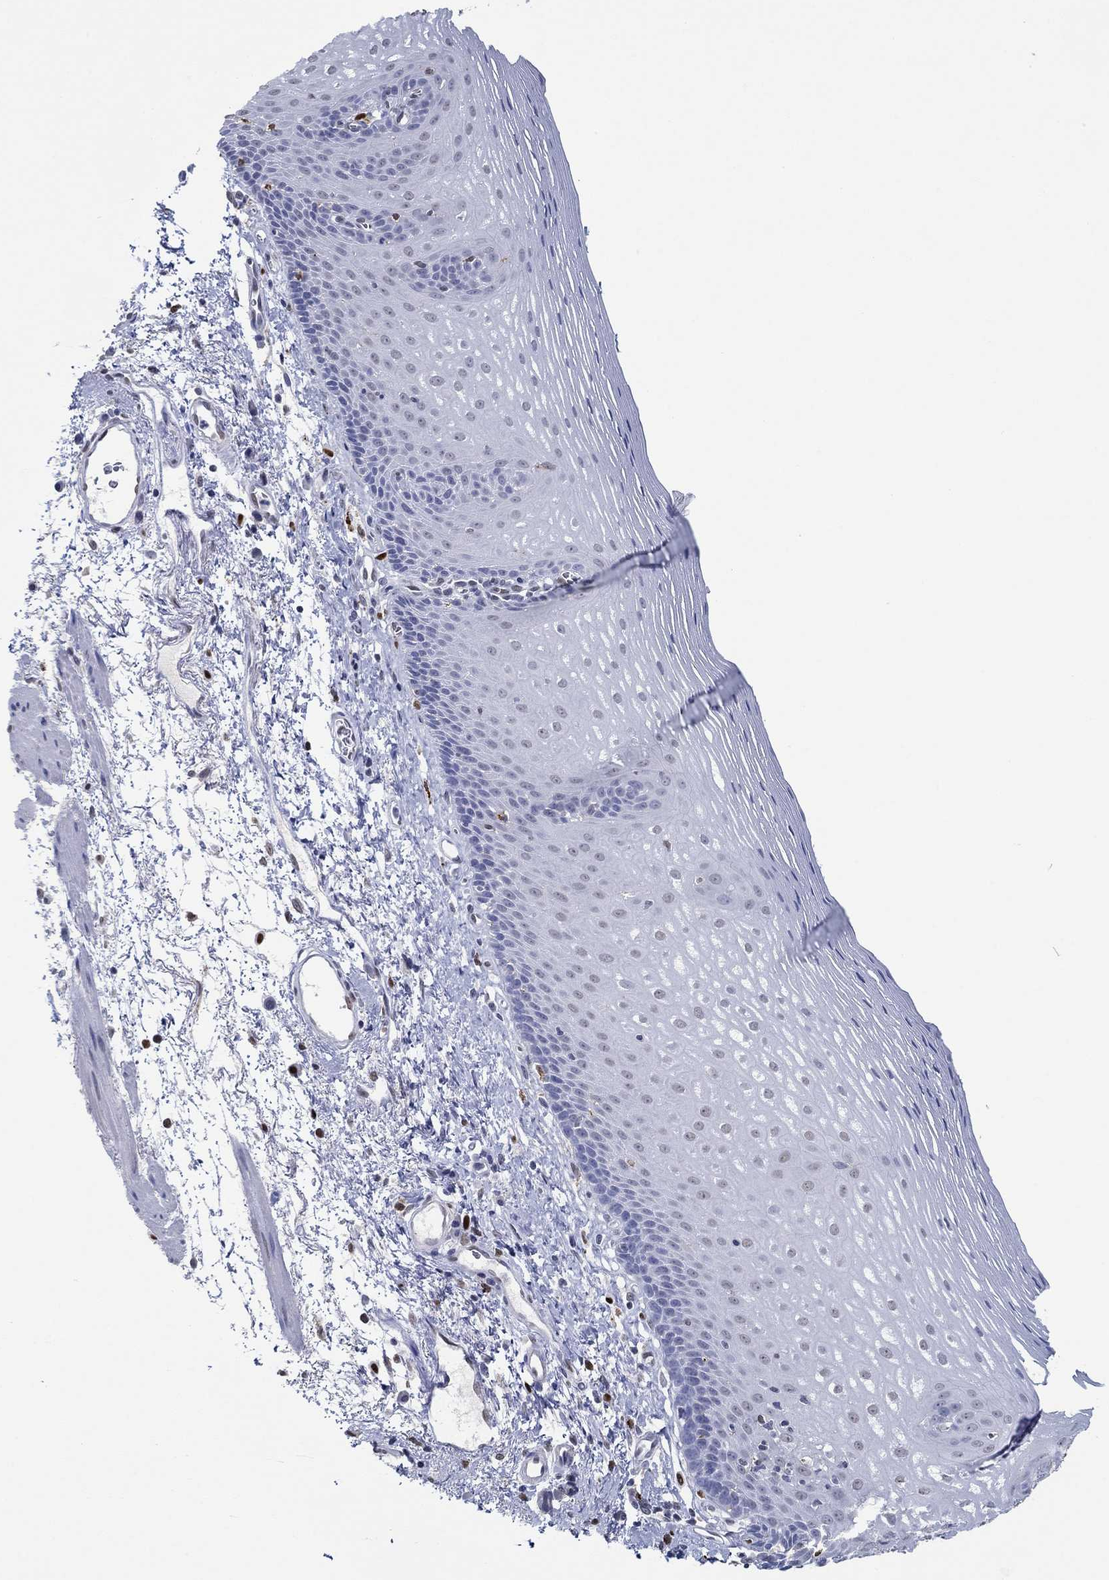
{"staining": {"intensity": "negative", "quantity": "none", "location": "none"}, "tissue": "esophagus", "cell_type": "Squamous epithelial cells", "image_type": "normal", "snomed": [{"axis": "morphology", "description": "Normal tissue, NOS"}, {"axis": "topography", "description": "Esophagus"}], "caption": "The immunohistochemistry (IHC) photomicrograph has no significant positivity in squamous epithelial cells of esophagus. Nuclei are stained in blue.", "gene": "GATA2", "patient": {"sex": "male", "age": 76}}